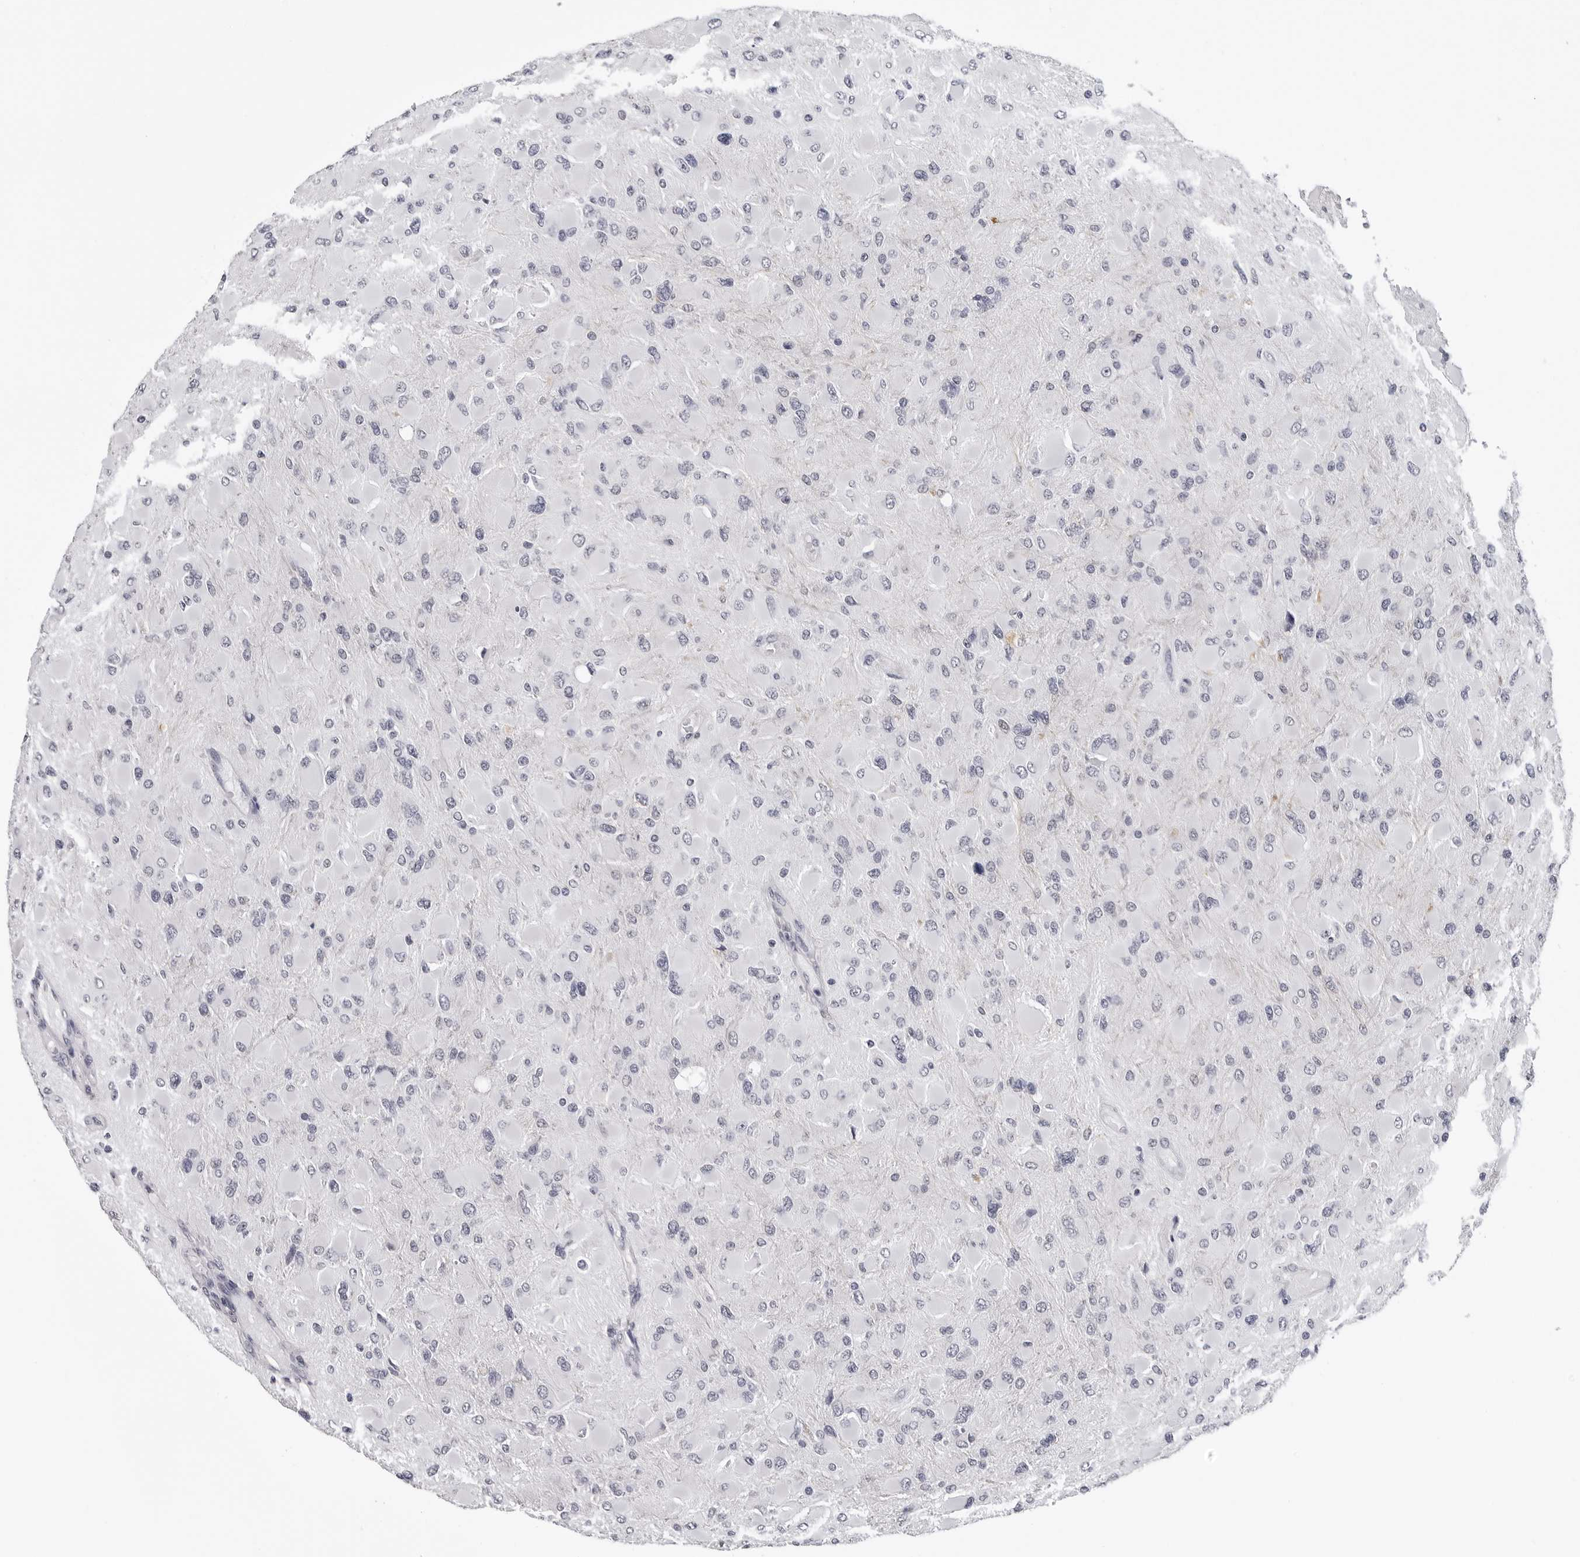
{"staining": {"intensity": "negative", "quantity": "none", "location": "none"}, "tissue": "glioma", "cell_type": "Tumor cells", "image_type": "cancer", "snomed": [{"axis": "morphology", "description": "Glioma, malignant, High grade"}, {"axis": "topography", "description": "Cerebral cortex"}], "caption": "Micrograph shows no protein expression in tumor cells of malignant glioma (high-grade) tissue.", "gene": "GNL2", "patient": {"sex": "female", "age": 36}}